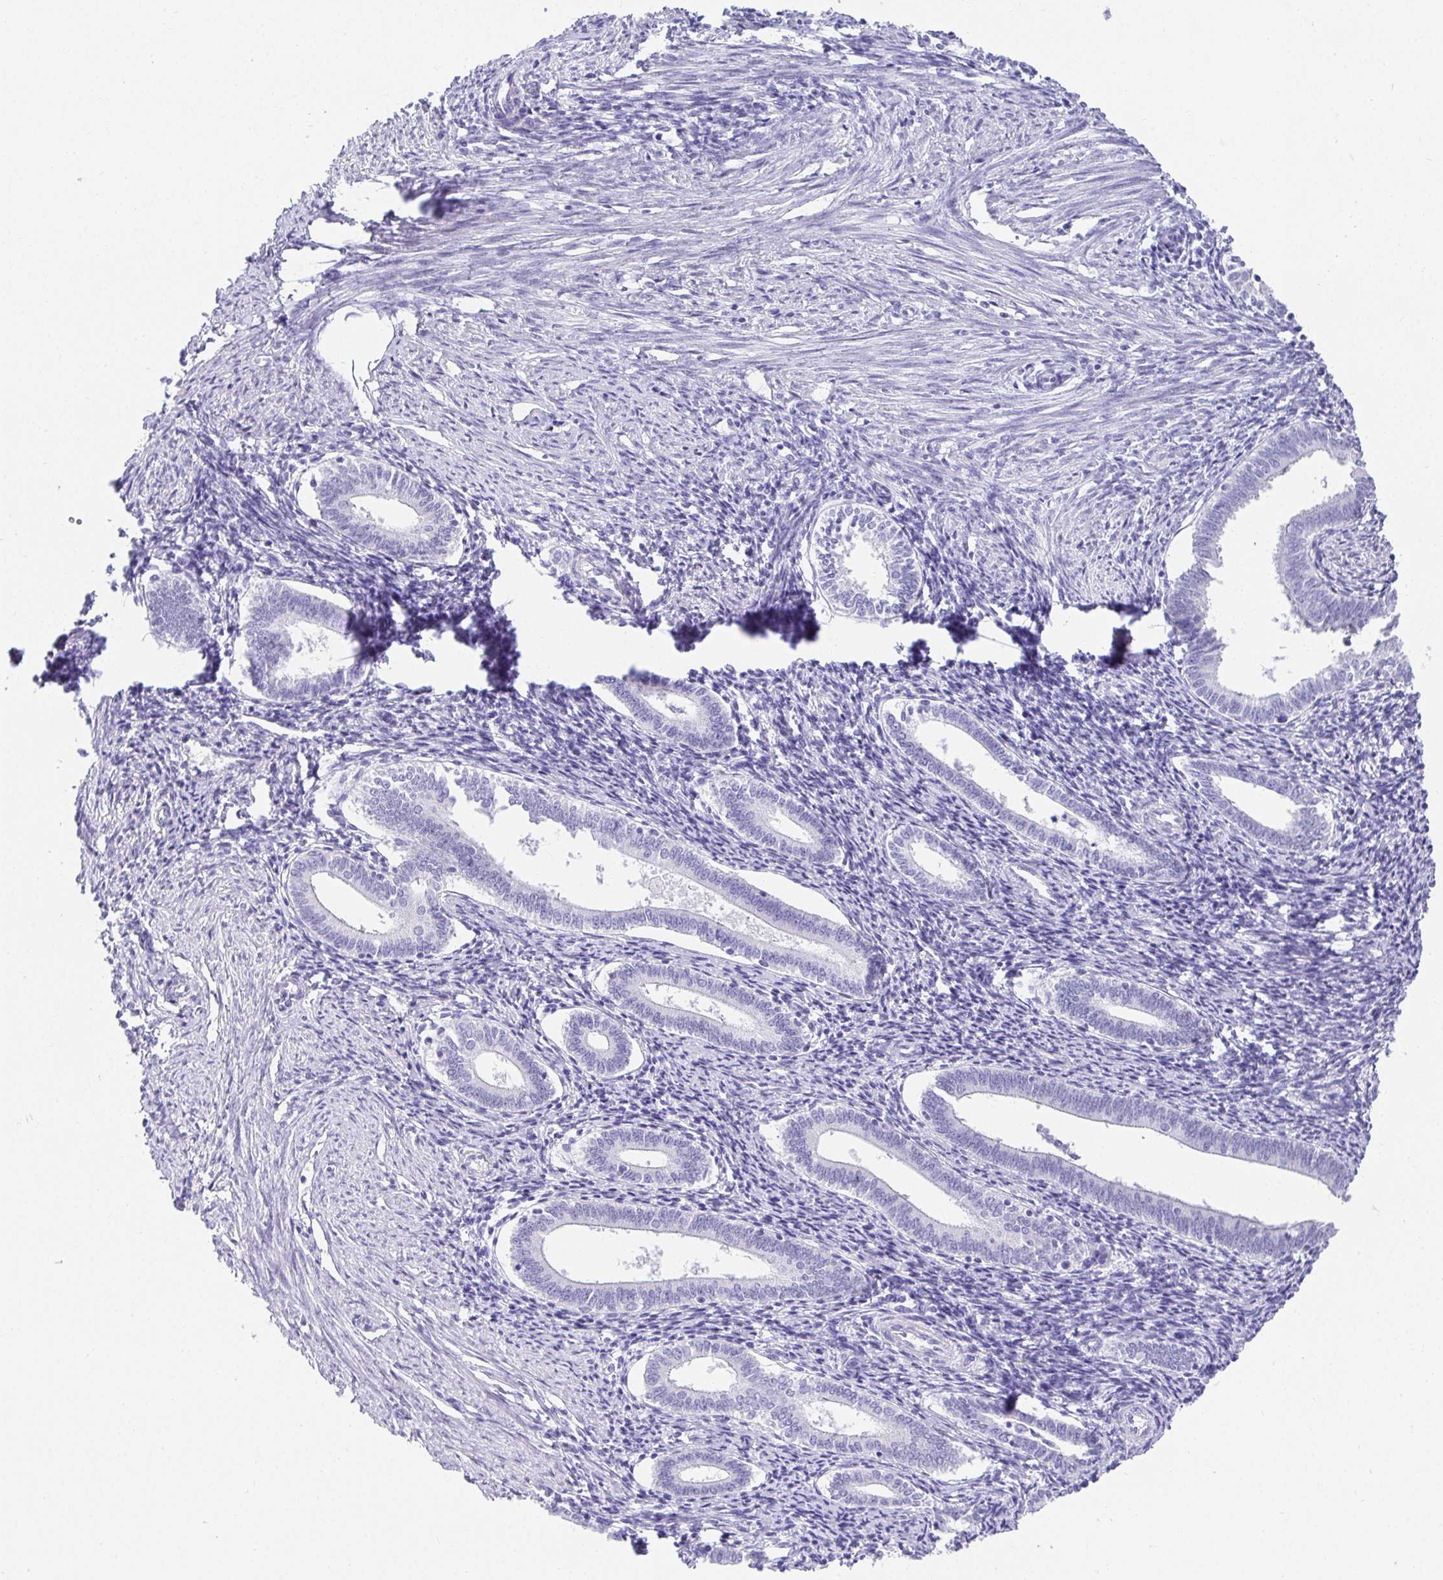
{"staining": {"intensity": "negative", "quantity": "none", "location": "none"}, "tissue": "endometrium", "cell_type": "Cells in endometrial stroma", "image_type": "normal", "snomed": [{"axis": "morphology", "description": "Normal tissue, NOS"}, {"axis": "topography", "description": "Endometrium"}], "caption": "Immunohistochemistry (IHC) of benign human endometrium displays no staining in cells in endometrial stroma.", "gene": "CHAT", "patient": {"sex": "female", "age": 41}}